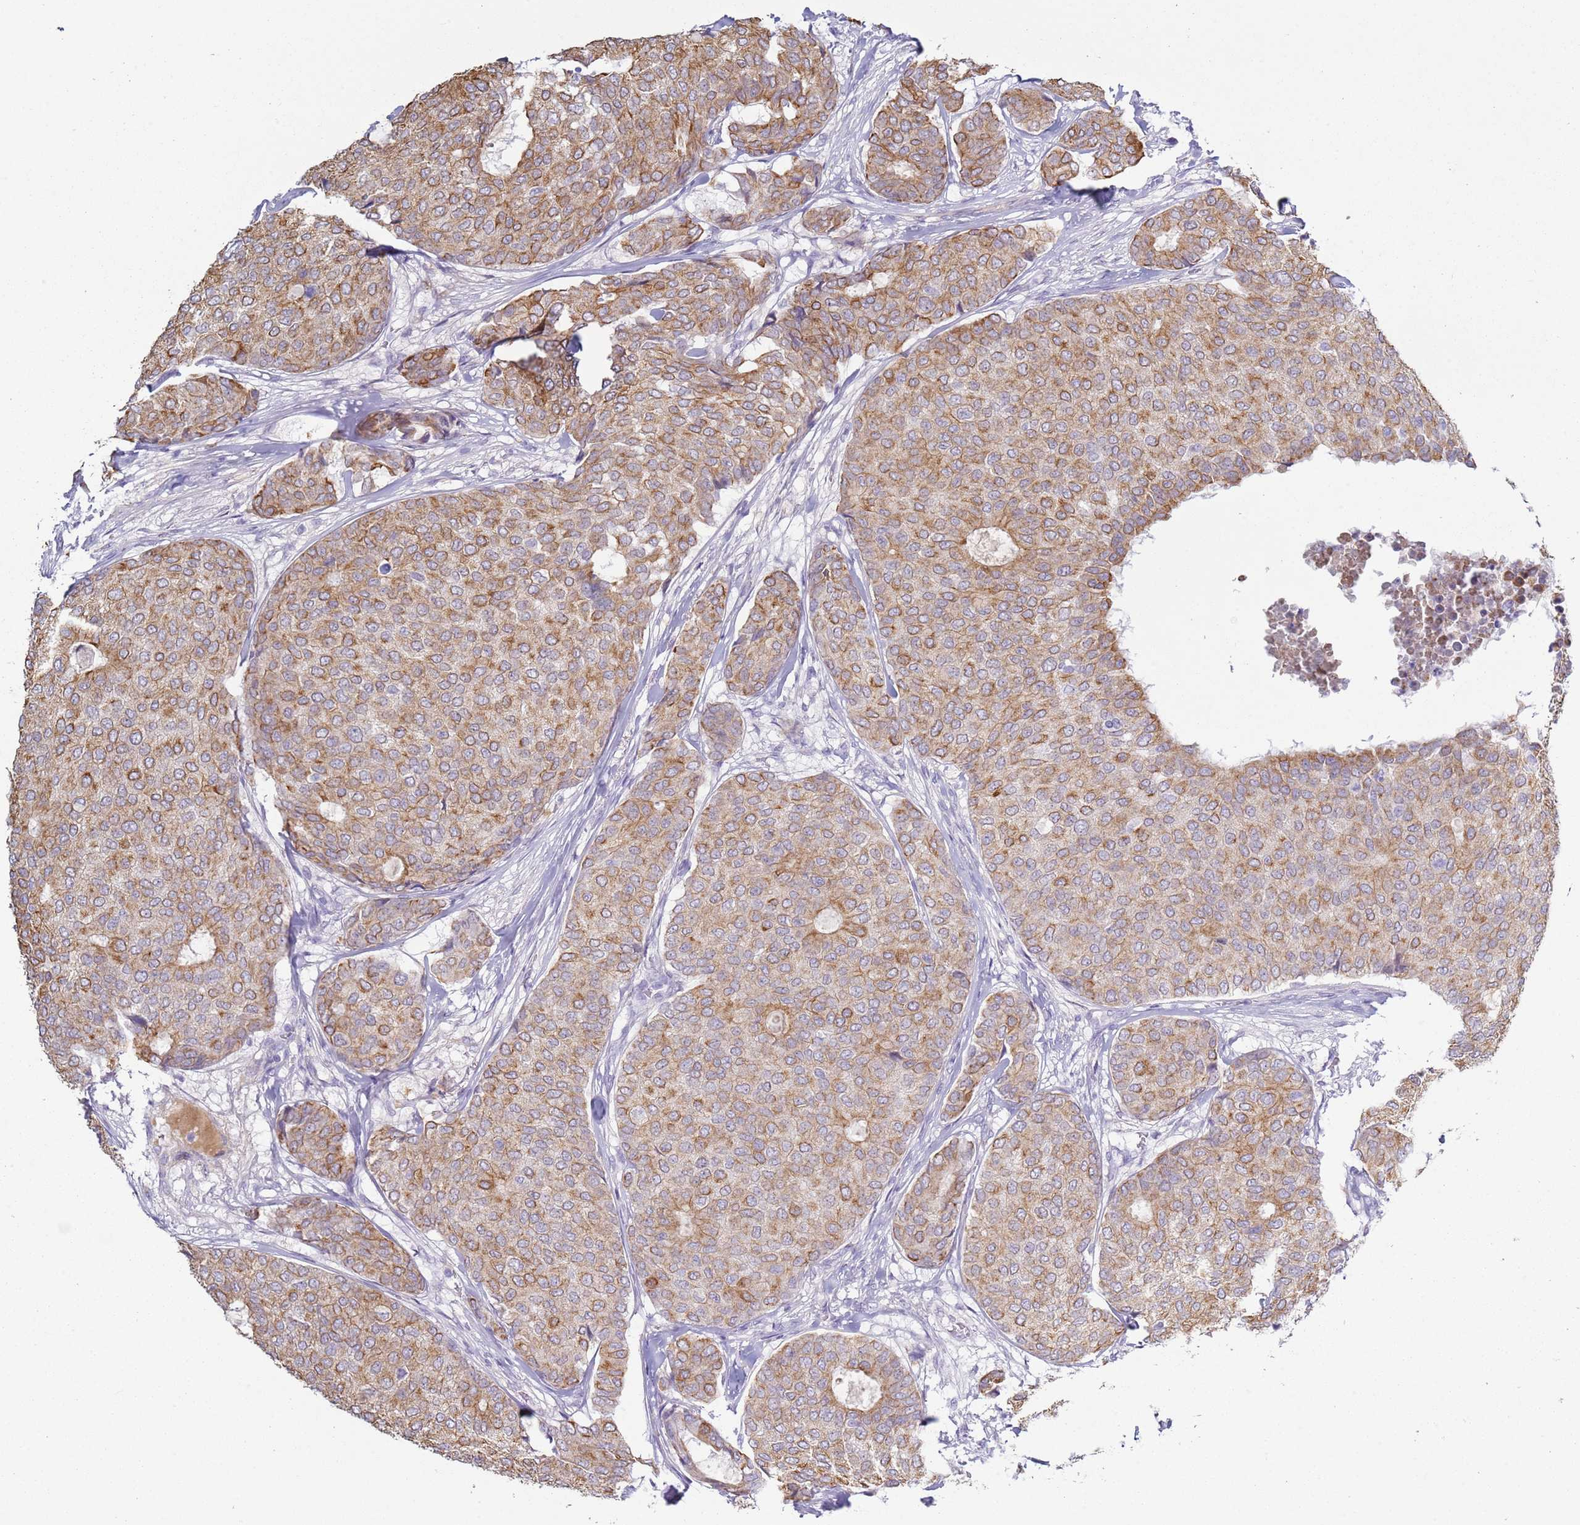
{"staining": {"intensity": "moderate", "quantity": ">75%", "location": "cytoplasmic/membranous"}, "tissue": "breast cancer", "cell_type": "Tumor cells", "image_type": "cancer", "snomed": [{"axis": "morphology", "description": "Duct carcinoma"}, {"axis": "topography", "description": "Breast"}], "caption": "Protein staining of breast cancer (infiltrating ductal carcinoma) tissue reveals moderate cytoplasmic/membranous staining in about >75% of tumor cells. (DAB IHC, brown staining for protein, blue staining for nuclei).", "gene": "NPAP1", "patient": {"sex": "female", "age": 75}}